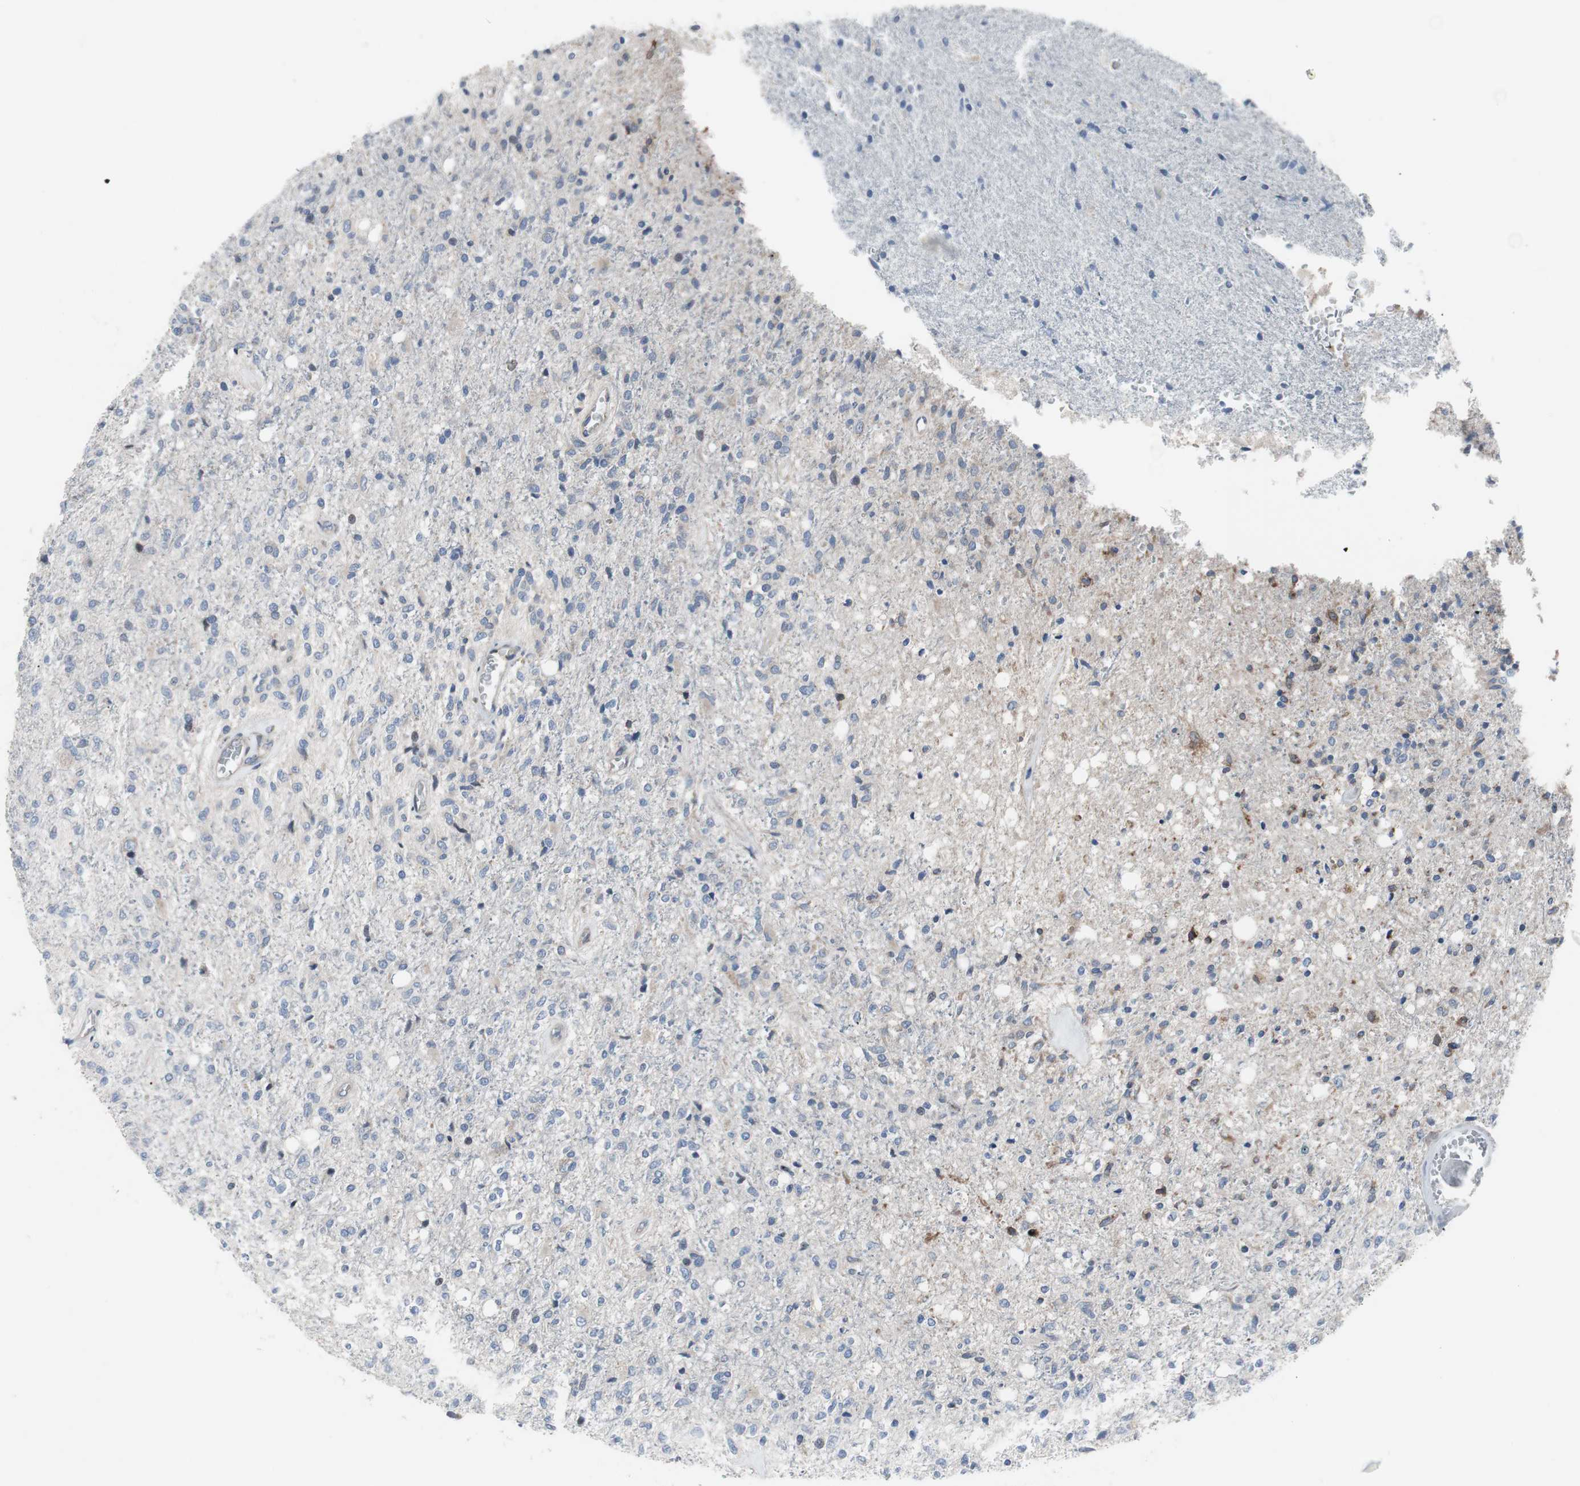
{"staining": {"intensity": "negative", "quantity": "none", "location": "none"}, "tissue": "glioma", "cell_type": "Tumor cells", "image_type": "cancer", "snomed": [{"axis": "morphology", "description": "Normal tissue, NOS"}, {"axis": "morphology", "description": "Glioma, malignant, High grade"}, {"axis": "topography", "description": "Cerebral cortex"}], "caption": "The image exhibits no staining of tumor cells in glioma. (DAB immunohistochemistry (IHC) with hematoxylin counter stain).", "gene": "KANSL1", "patient": {"sex": "male", "age": 77}}